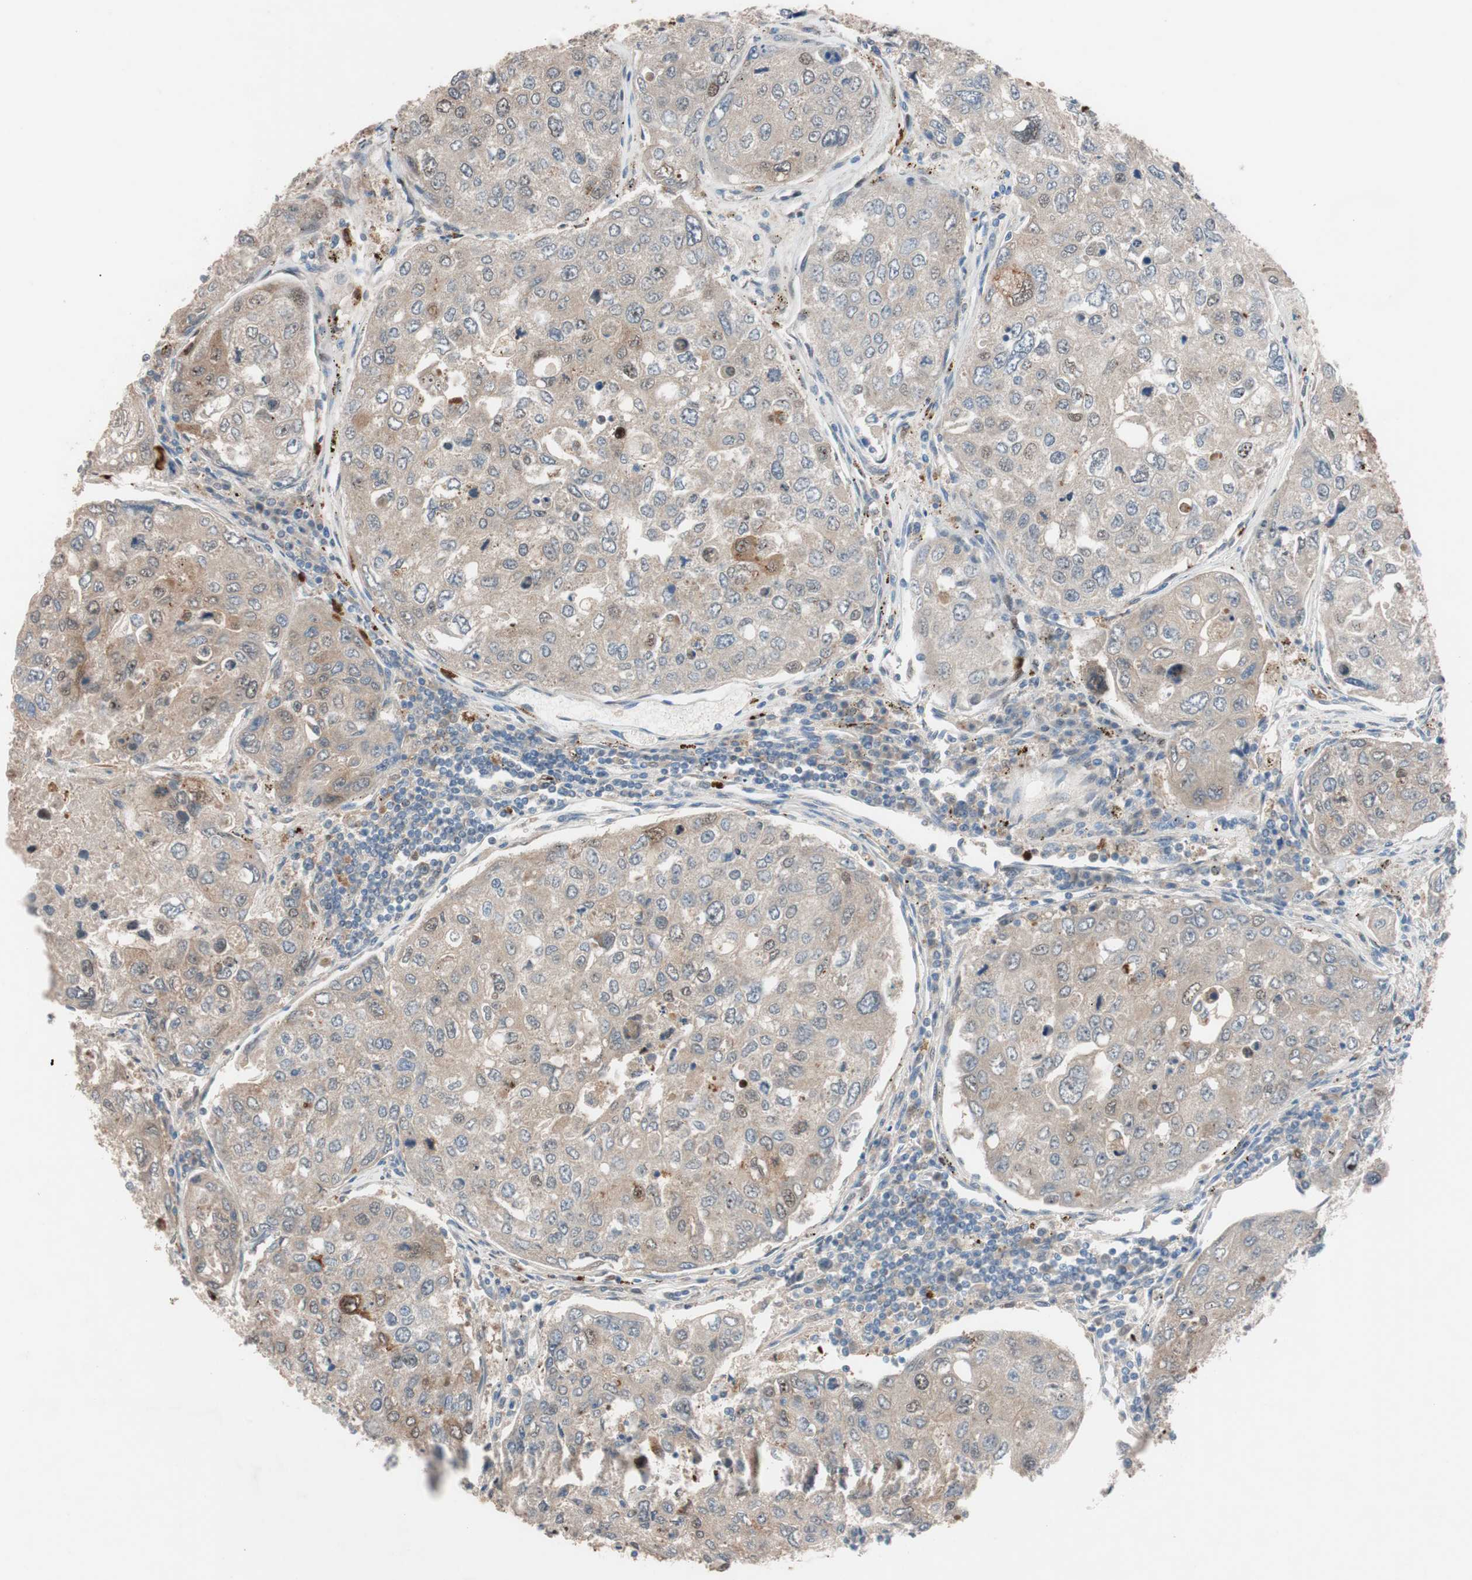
{"staining": {"intensity": "weak", "quantity": ">75%", "location": "cytoplasmic/membranous"}, "tissue": "urothelial cancer", "cell_type": "Tumor cells", "image_type": "cancer", "snomed": [{"axis": "morphology", "description": "Urothelial carcinoma, High grade"}, {"axis": "topography", "description": "Lymph node"}, {"axis": "topography", "description": "Urinary bladder"}], "caption": "Protein expression analysis of urothelial cancer displays weak cytoplasmic/membranous positivity in approximately >75% of tumor cells. (Brightfield microscopy of DAB IHC at high magnification).", "gene": "CLEC4D", "patient": {"sex": "male", "age": 51}}